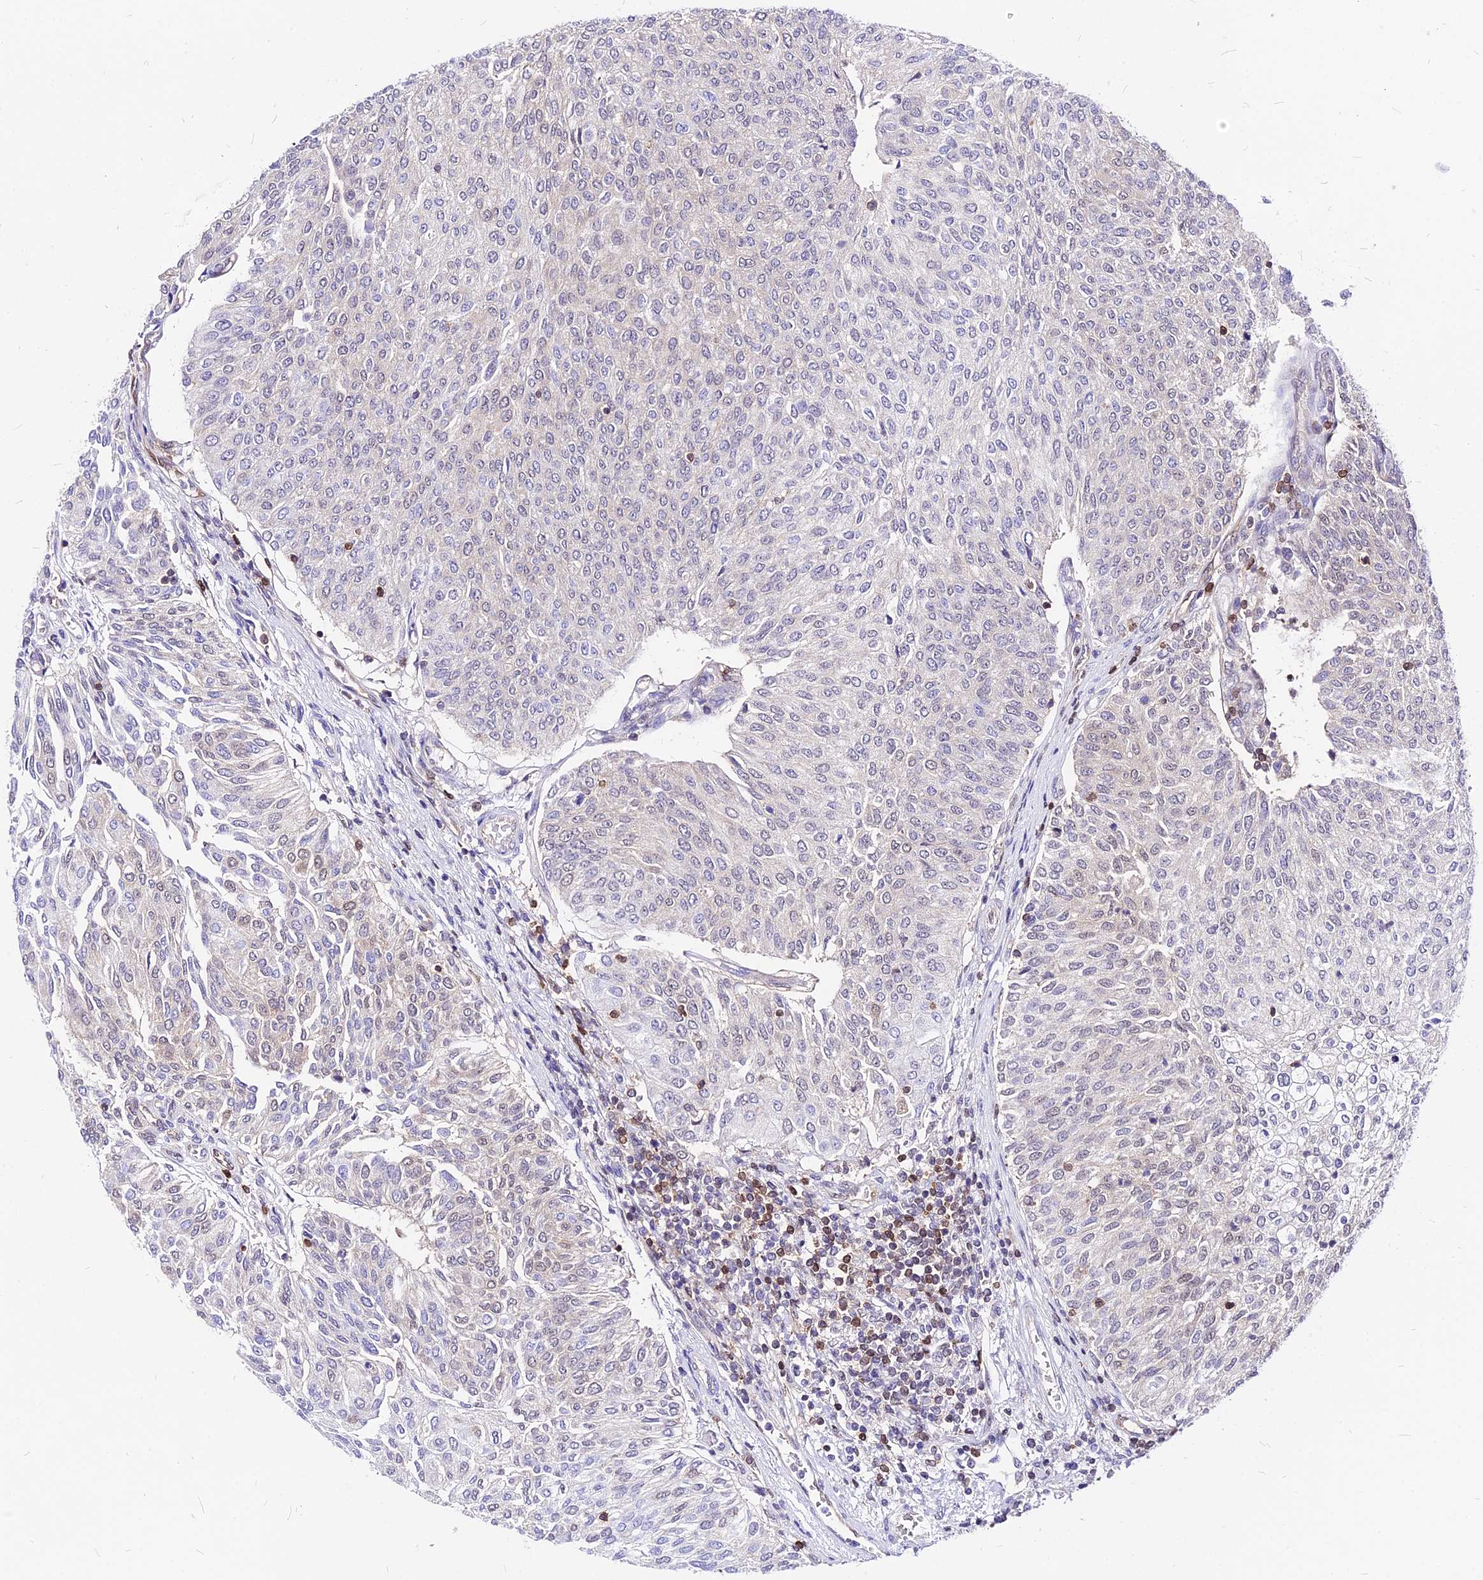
{"staining": {"intensity": "moderate", "quantity": "25%-75%", "location": "nuclear"}, "tissue": "urothelial cancer", "cell_type": "Tumor cells", "image_type": "cancer", "snomed": [{"axis": "morphology", "description": "Urothelial carcinoma, High grade"}, {"axis": "topography", "description": "Urinary bladder"}], "caption": "A brown stain shows moderate nuclear staining of a protein in human urothelial cancer tumor cells. (Stains: DAB (3,3'-diaminobenzidine) in brown, nuclei in blue, Microscopy: brightfield microscopy at high magnification).", "gene": "PAXX", "patient": {"sex": "female", "age": 79}}